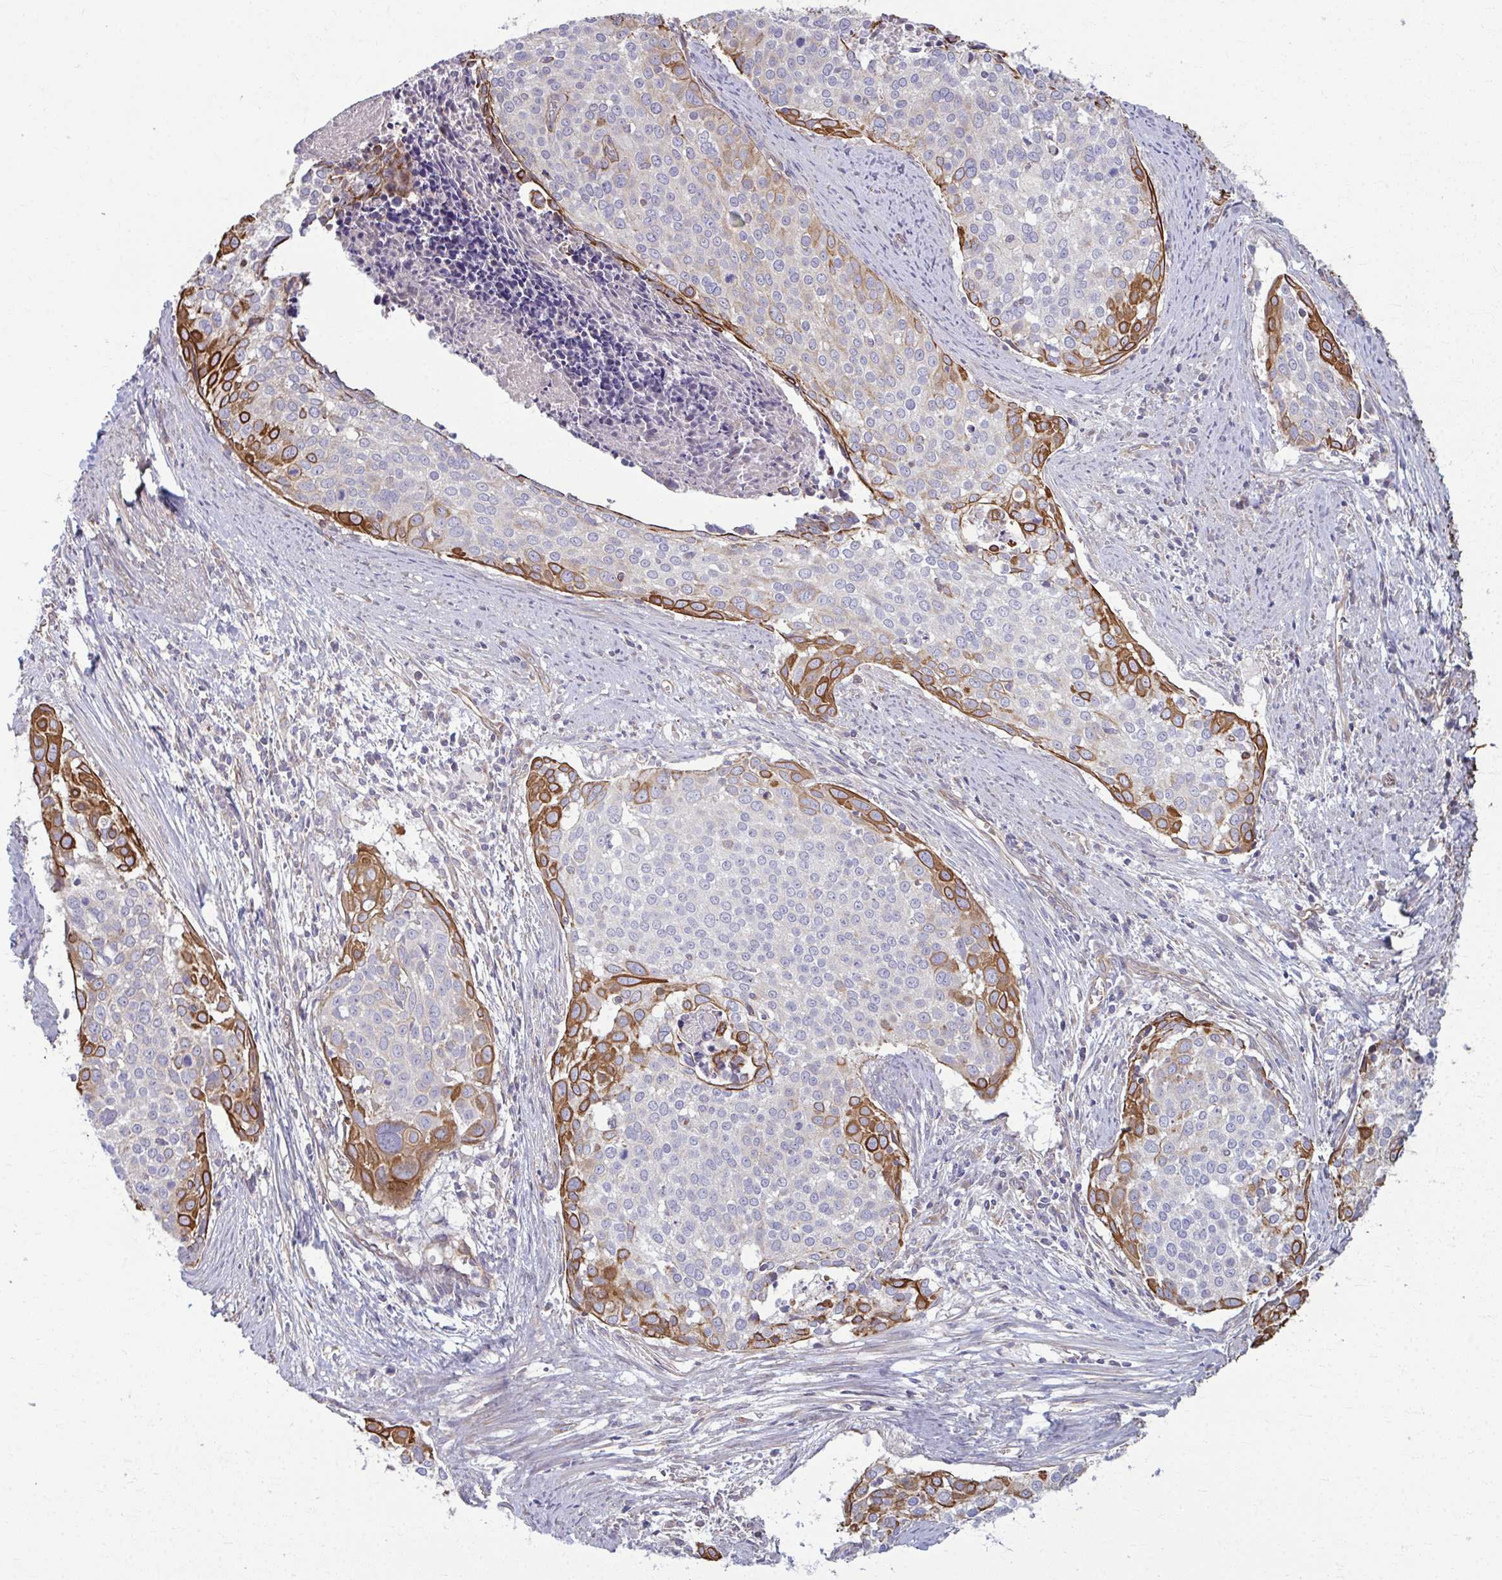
{"staining": {"intensity": "strong", "quantity": "<25%", "location": "cytoplasmic/membranous"}, "tissue": "cervical cancer", "cell_type": "Tumor cells", "image_type": "cancer", "snomed": [{"axis": "morphology", "description": "Squamous cell carcinoma, NOS"}, {"axis": "topography", "description": "Cervix"}], "caption": "Brown immunohistochemical staining in cervical cancer exhibits strong cytoplasmic/membranous expression in about <25% of tumor cells. (Brightfield microscopy of DAB IHC at high magnification).", "gene": "EID2B", "patient": {"sex": "female", "age": 39}}